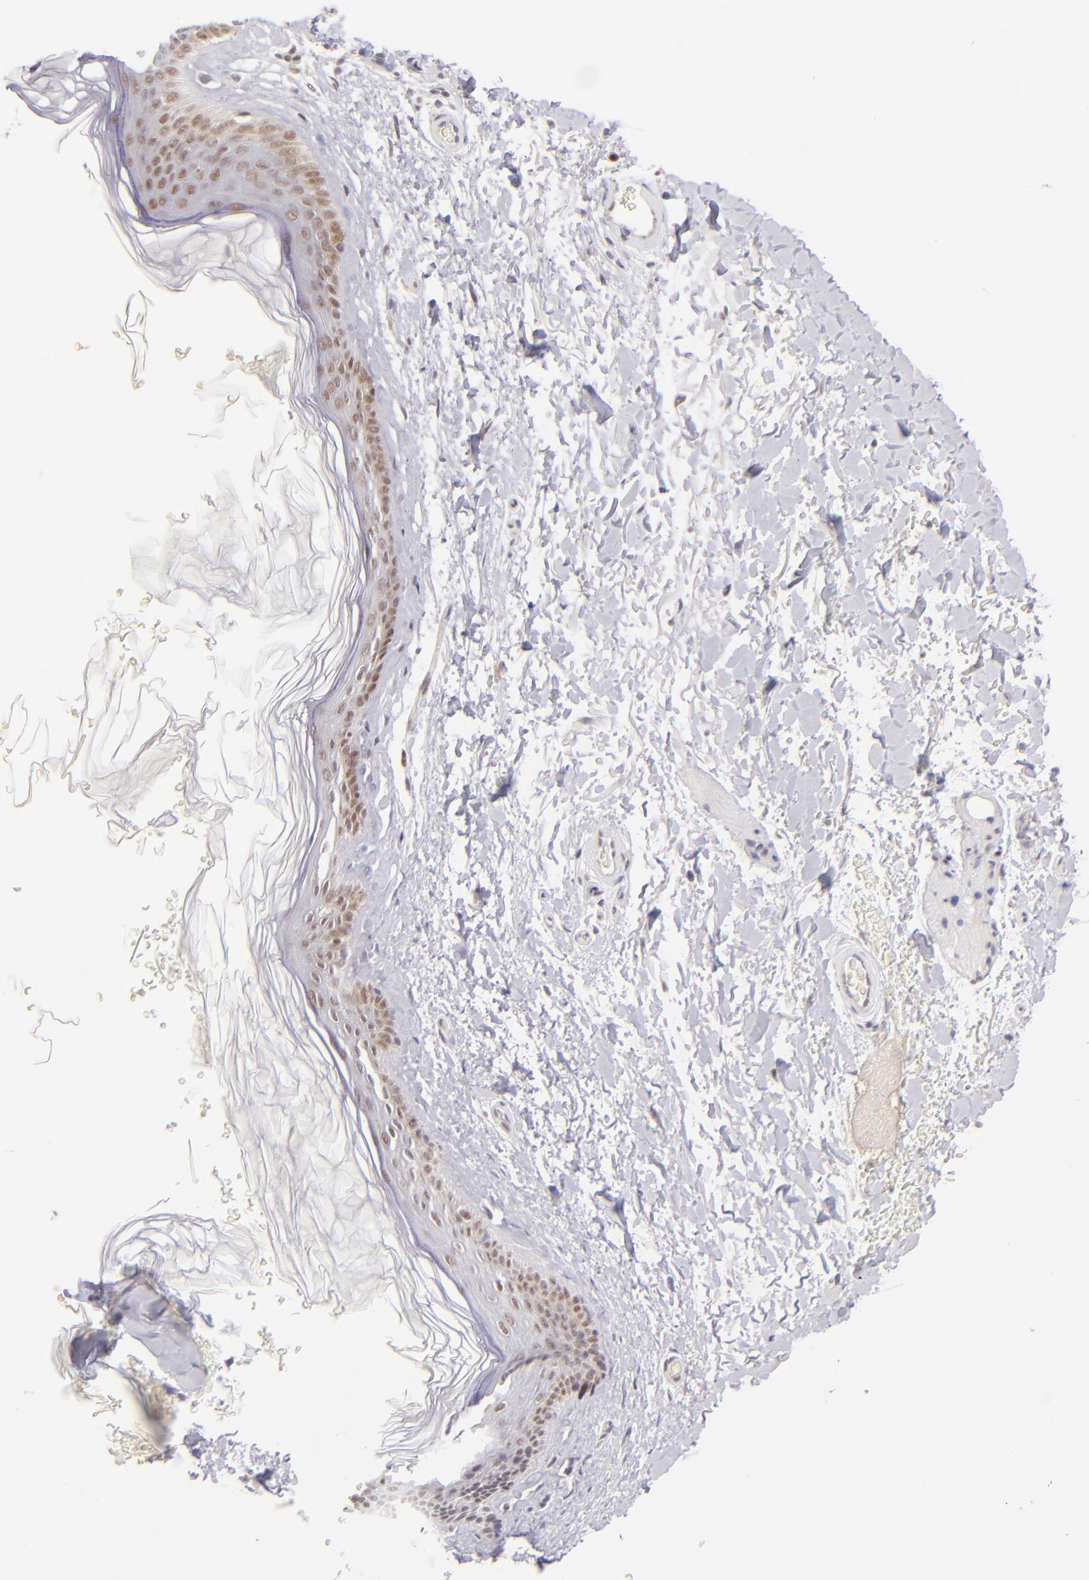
{"staining": {"intensity": "negative", "quantity": "none", "location": "none"}, "tissue": "skin", "cell_type": "Fibroblasts", "image_type": "normal", "snomed": [{"axis": "morphology", "description": "Normal tissue, NOS"}, {"axis": "topography", "description": "Skin"}], "caption": "Protein analysis of unremarkable skin demonstrates no significant positivity in fibroblasts.", "gene": "POU2F1", "patient": {"sex": "male", "age": 63}}